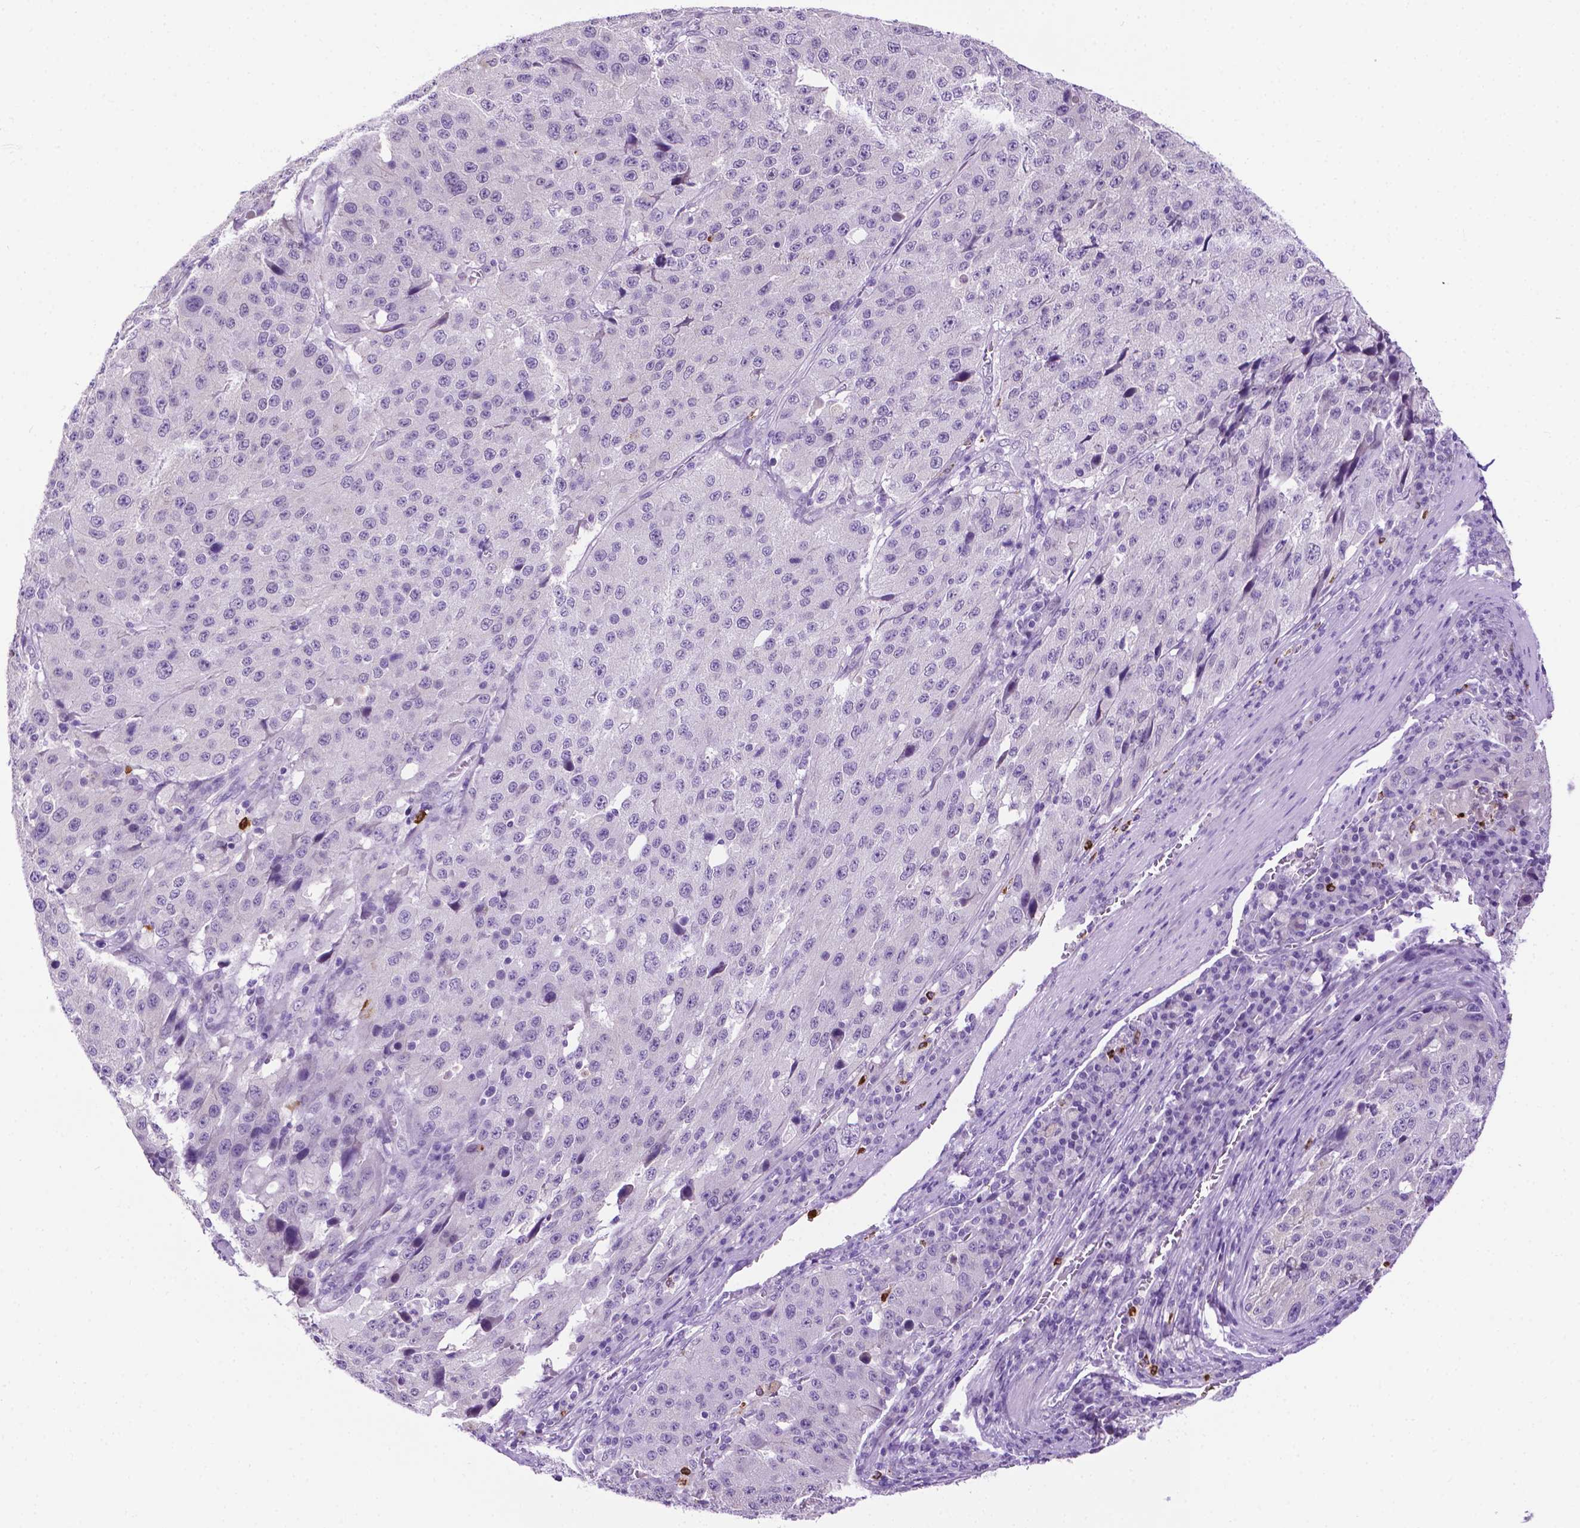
{"staining": {"intensity": "negative", "quantity": "none", "location": "none"}, "tissue": "stomach cancer", "cell_type": "Tumor cells", "image_type": "cancer", "snomed": [{"axis": "morphology", "description": "Adenocarcinoma, NOS"}, {"axis": "topography", "description": "Stomach"}], "caption": "IHC of stomach adenocarcinoma shows no expression in tumor cells. (Immunohistochemistry, brightfield microscopy, high magnification).", "gene": "MMP27", "patient": {"sex": "male", "age": 71}}